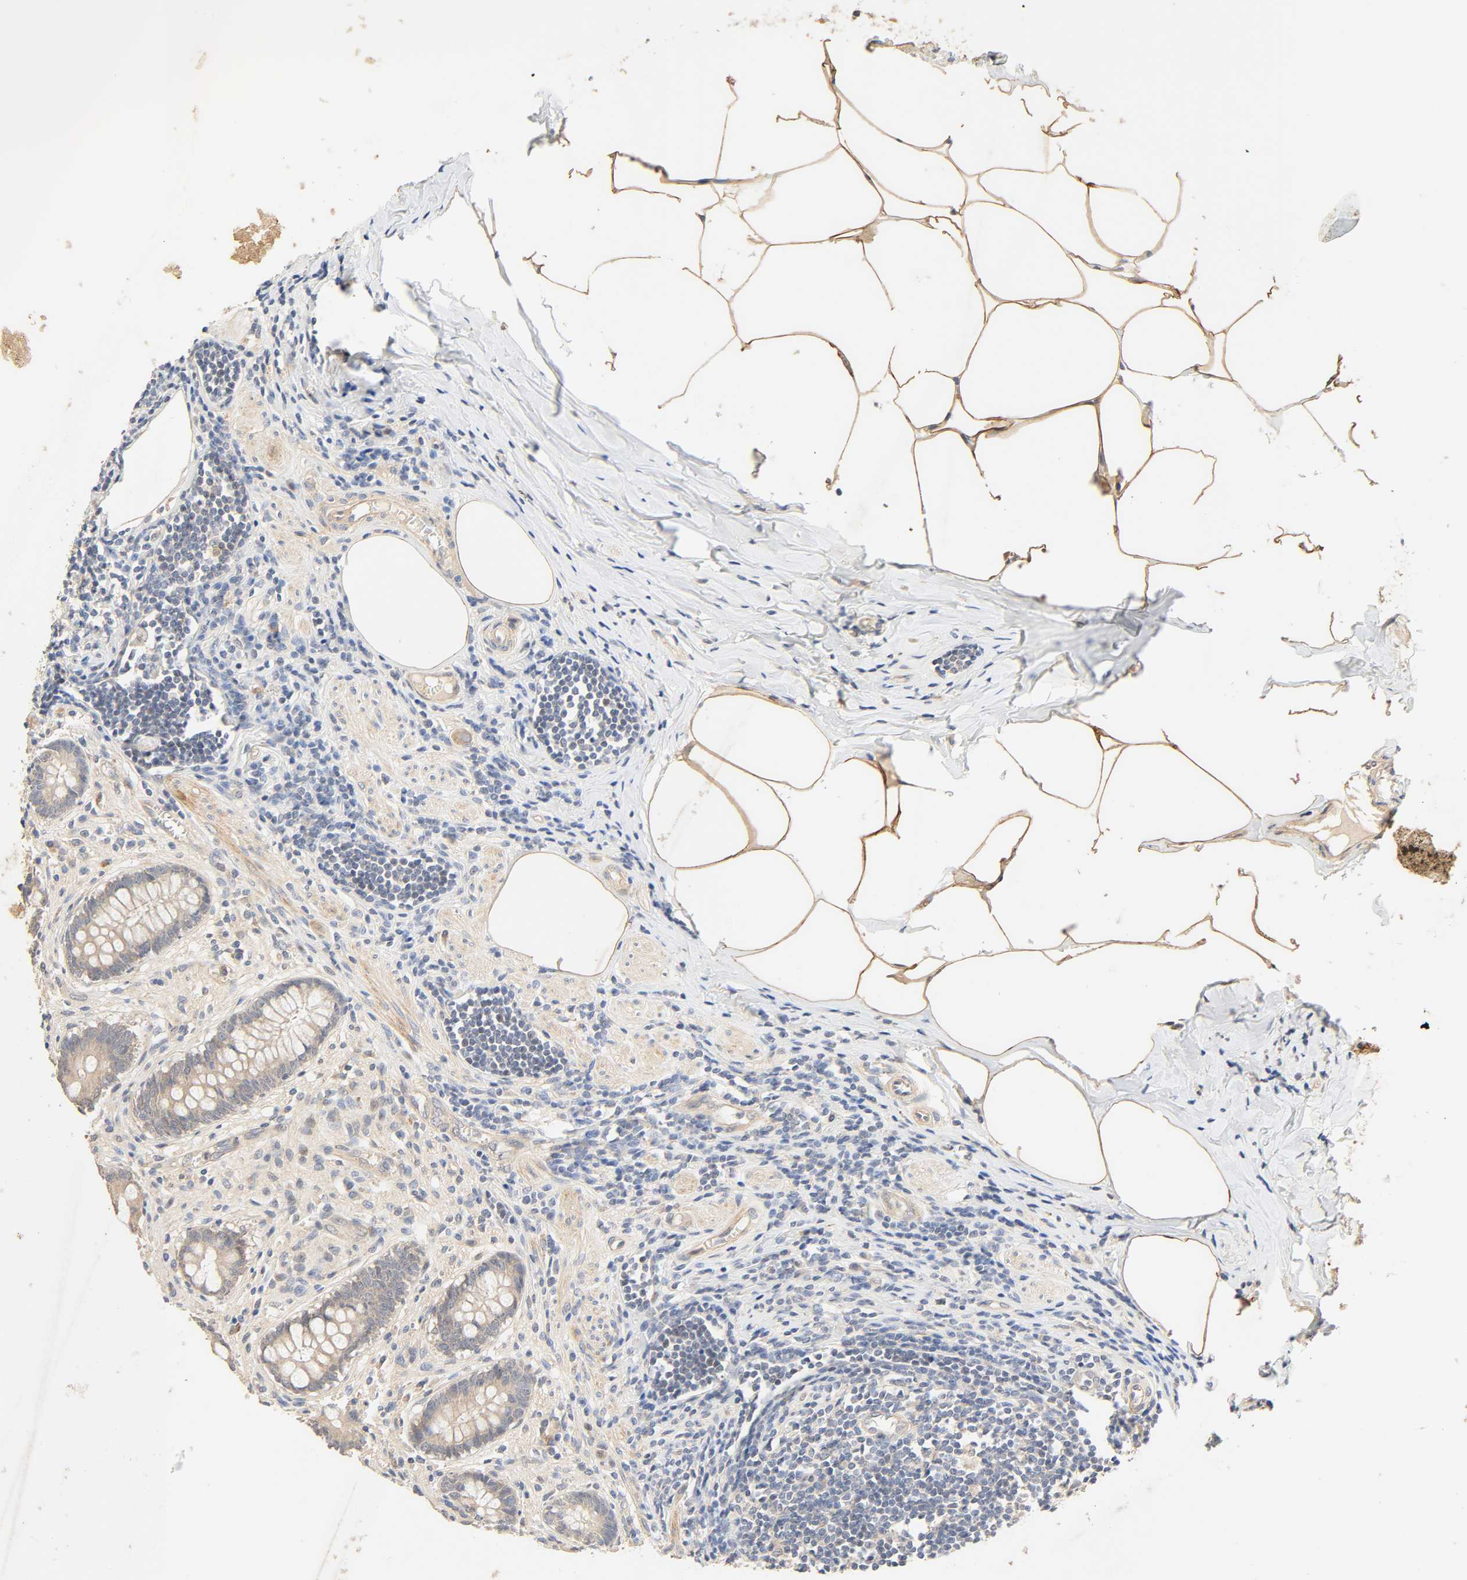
{"staining": {"intensity": "weak", "quantity": ">75%", "location": "cytoplasmic/membranous"}, "tissue": "appendix", "cell_type": "Glandular cells", "image_type": "normal", "snomed": [{"axis": "morphology", "description": "Normal tissue, NOS"}, {"axis": "topography", "description": "Appendix"}], "caption": "Protein analysis of normal appendix reveals weak cytoplasmic/membranous positivity in approximately >75% of glandular cells. (DAB (3,3'-diaminobenzidine) = brown stain, brightfield microscopy at high magnification).", "gene": "CACNA1G", "patient": {"sex": "female", "age": 50}}